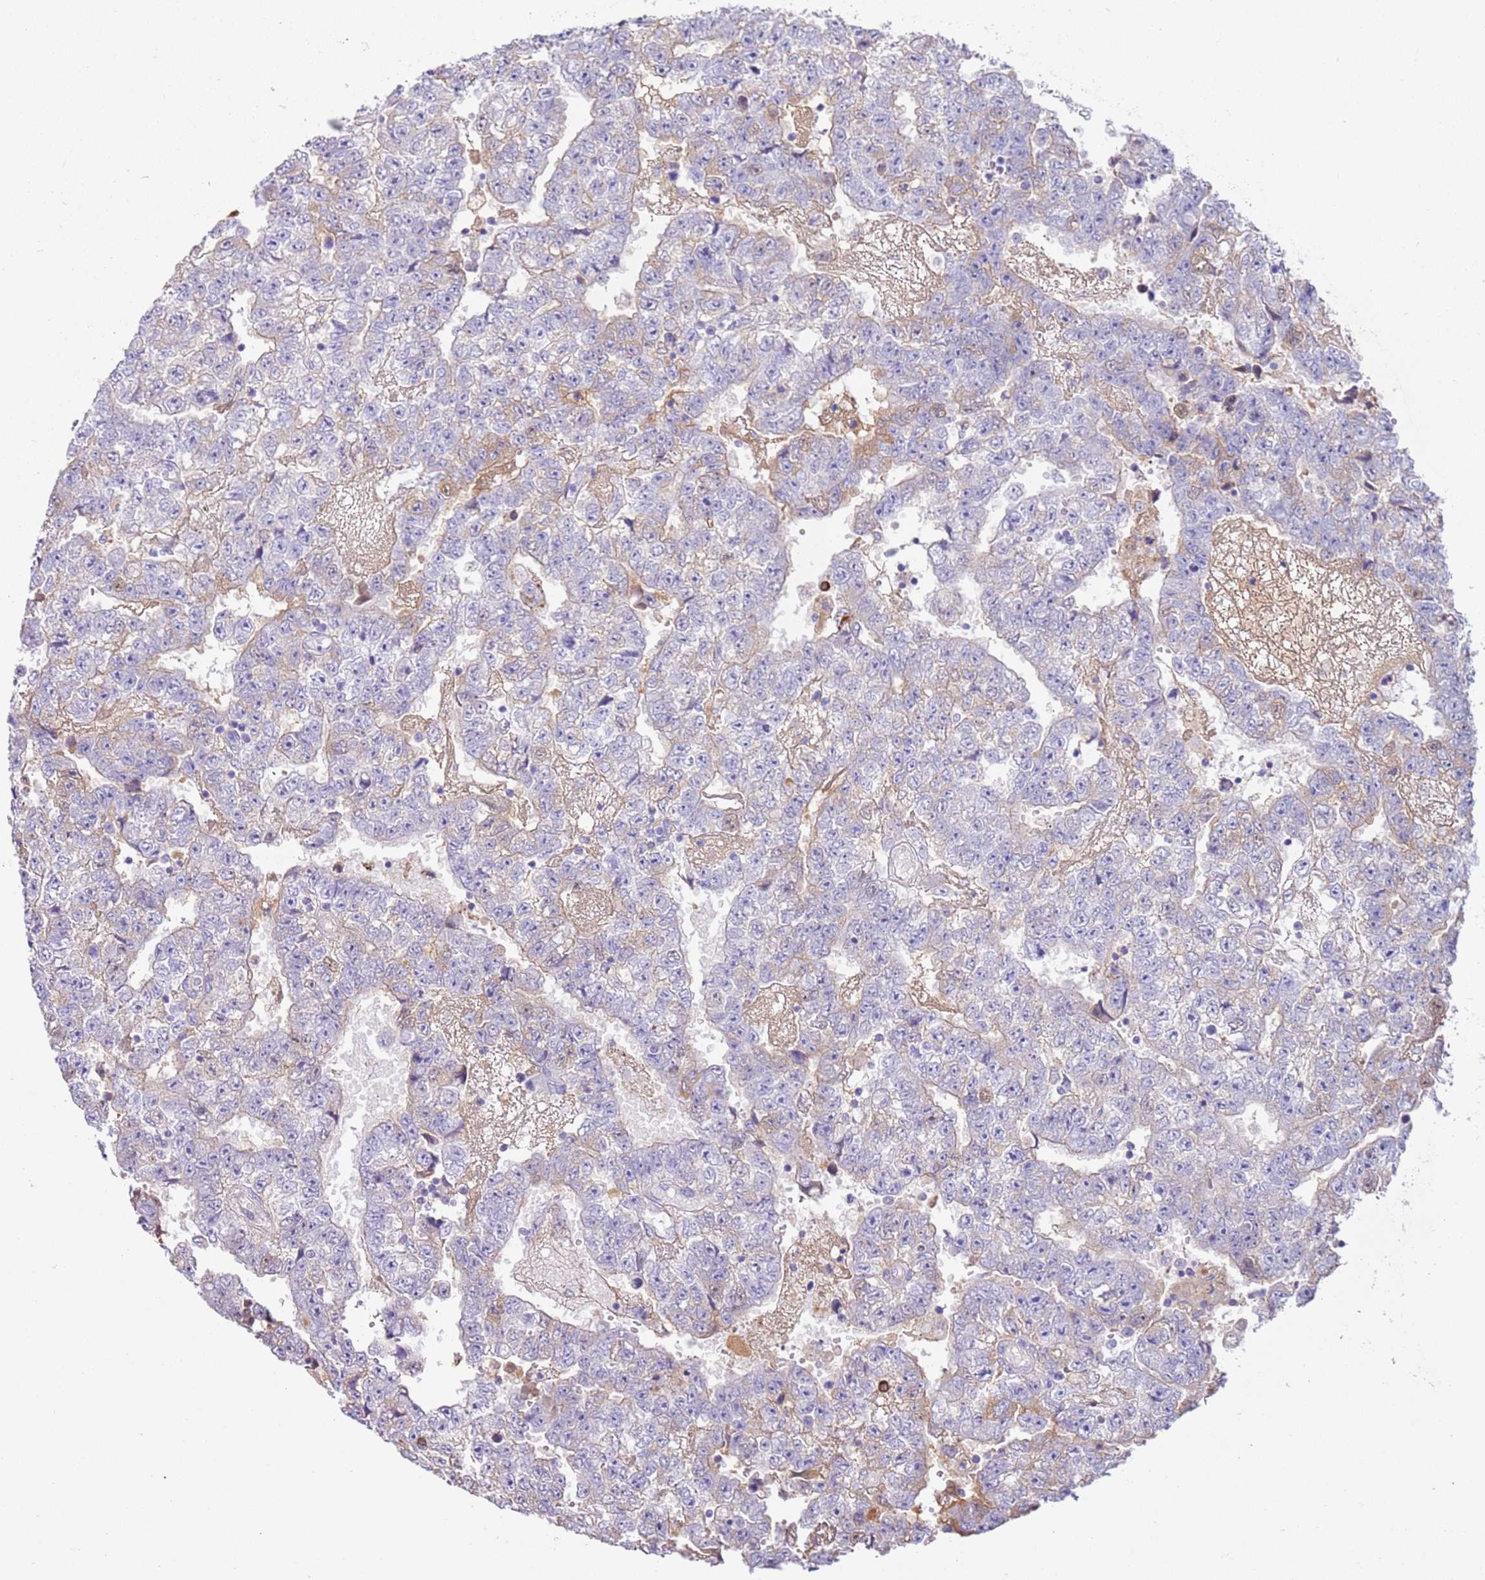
{"staining": {"intensity": "weak", "quantity": "<25%", "location": "cytoplasmic/membranous"}, "tissue": "testis cancer", "cell_type": "Tumor cells", "image_type": "cancer", "snomed": [{"axis": "morphology", "description": "Carcinoma, Embryonal, NOS"}, {"axis": "topography", "description": "Testis"}], "caption": "Immunohistochemical staining of human testis embryonal carcinoma shows no significant staining in tumor cells. The staining is performed using DAB (3,3'-diaminobenzidine) brown chromogen with nuclei counter-stained in using hematoxylin.", "gene": "IGKV3D-11", "patient": {"sex": "male", "age": 25}}